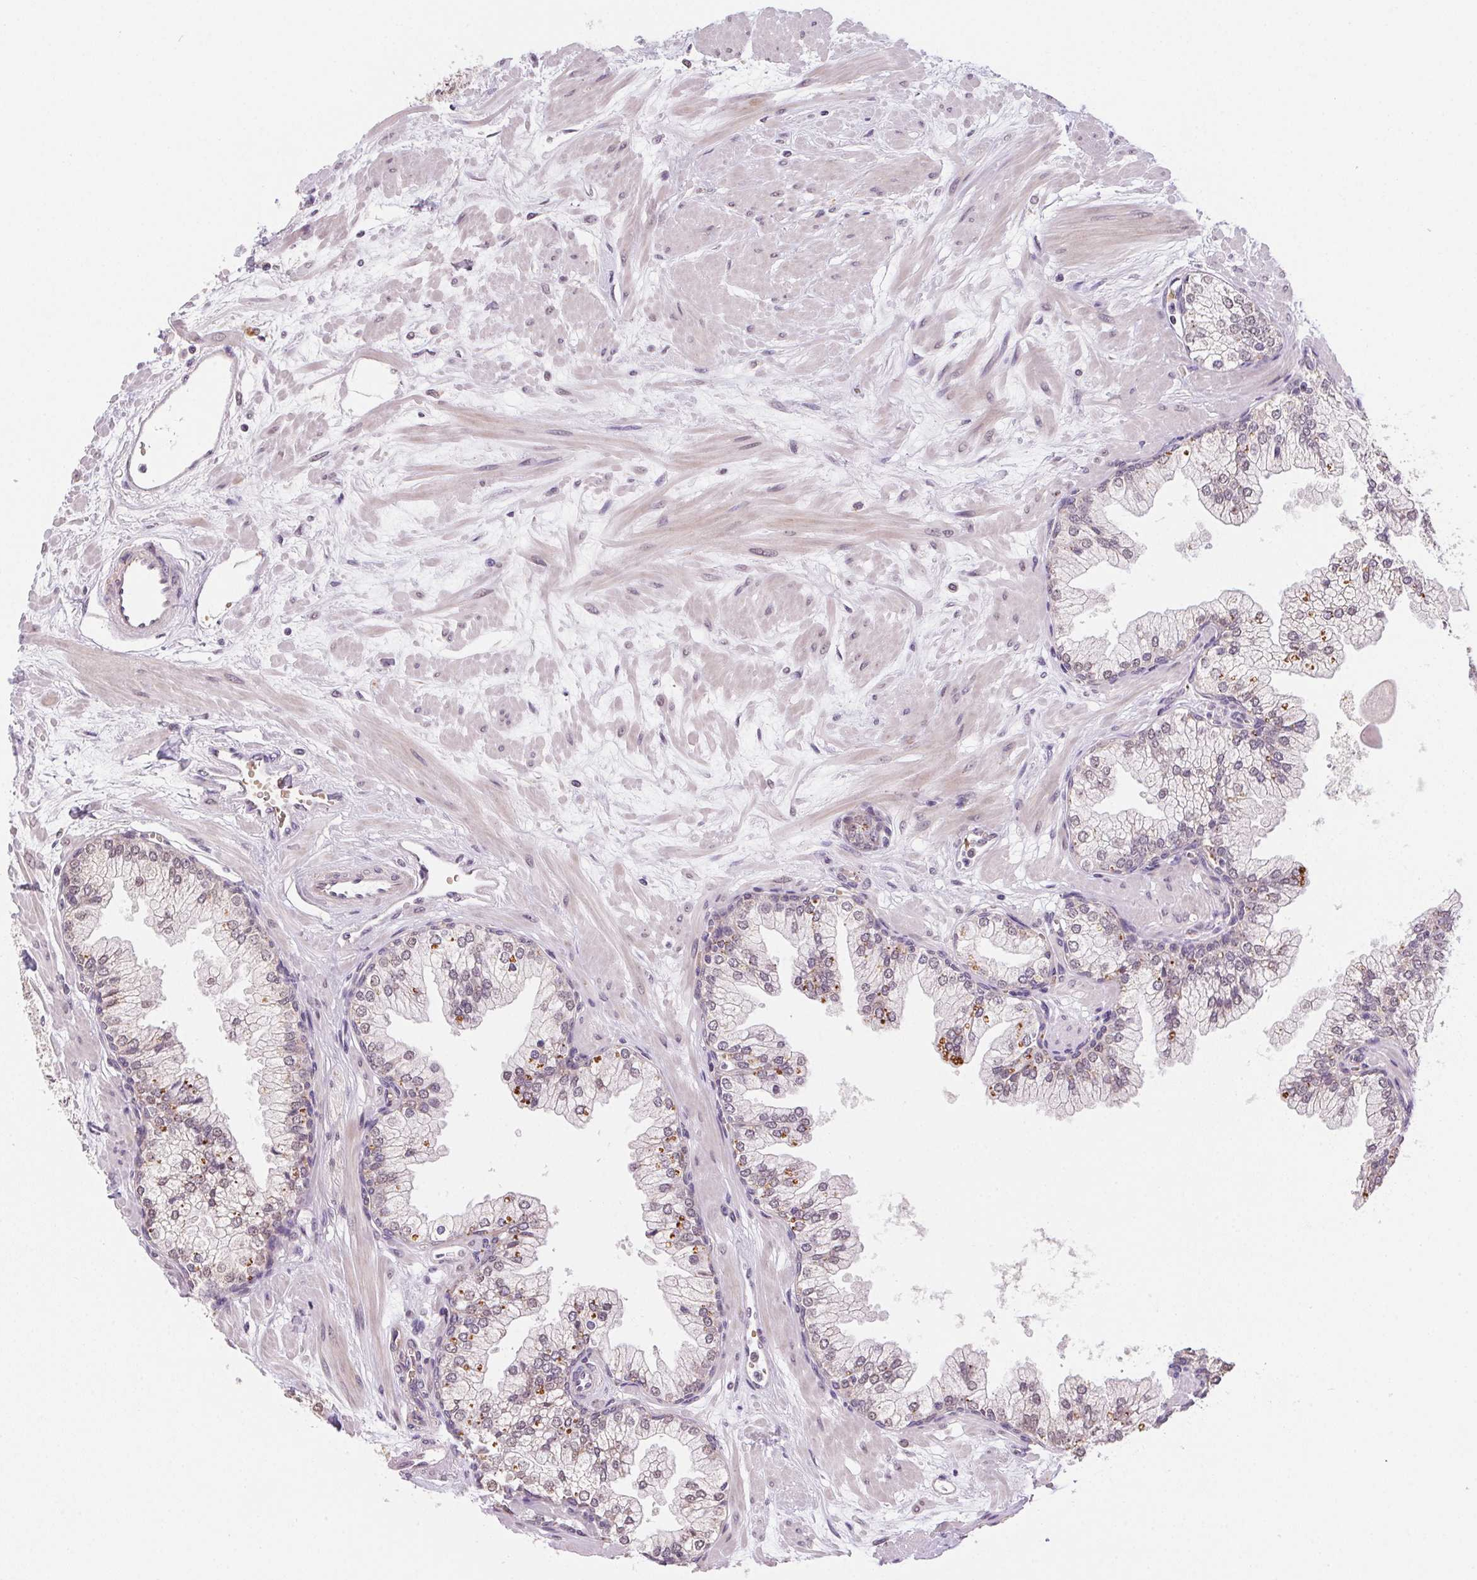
{"staining": {"intensity": "moderate", "quantity": "<25%", "location": "cytoplasmic/membranous"}, "tissue": "prostate", "cell_type": "Glandular cells", "image_type": "normal", "snomed": [{"axis": "morphology", "description": "Normal tissue, NOS"}, {"axis": "topography", "description": "Prostate"}, {"axis": "topography", "description": "Peripheral nerve tissue"}], "caption": "Moderate cytoplasmic/membranous positivity for a protein is appreciated in approximately <25% of glandular cells of benign prostate using immunohistochemistry.", "gene": "METTL13", "patient": {"sex": "male", "age": 61}}